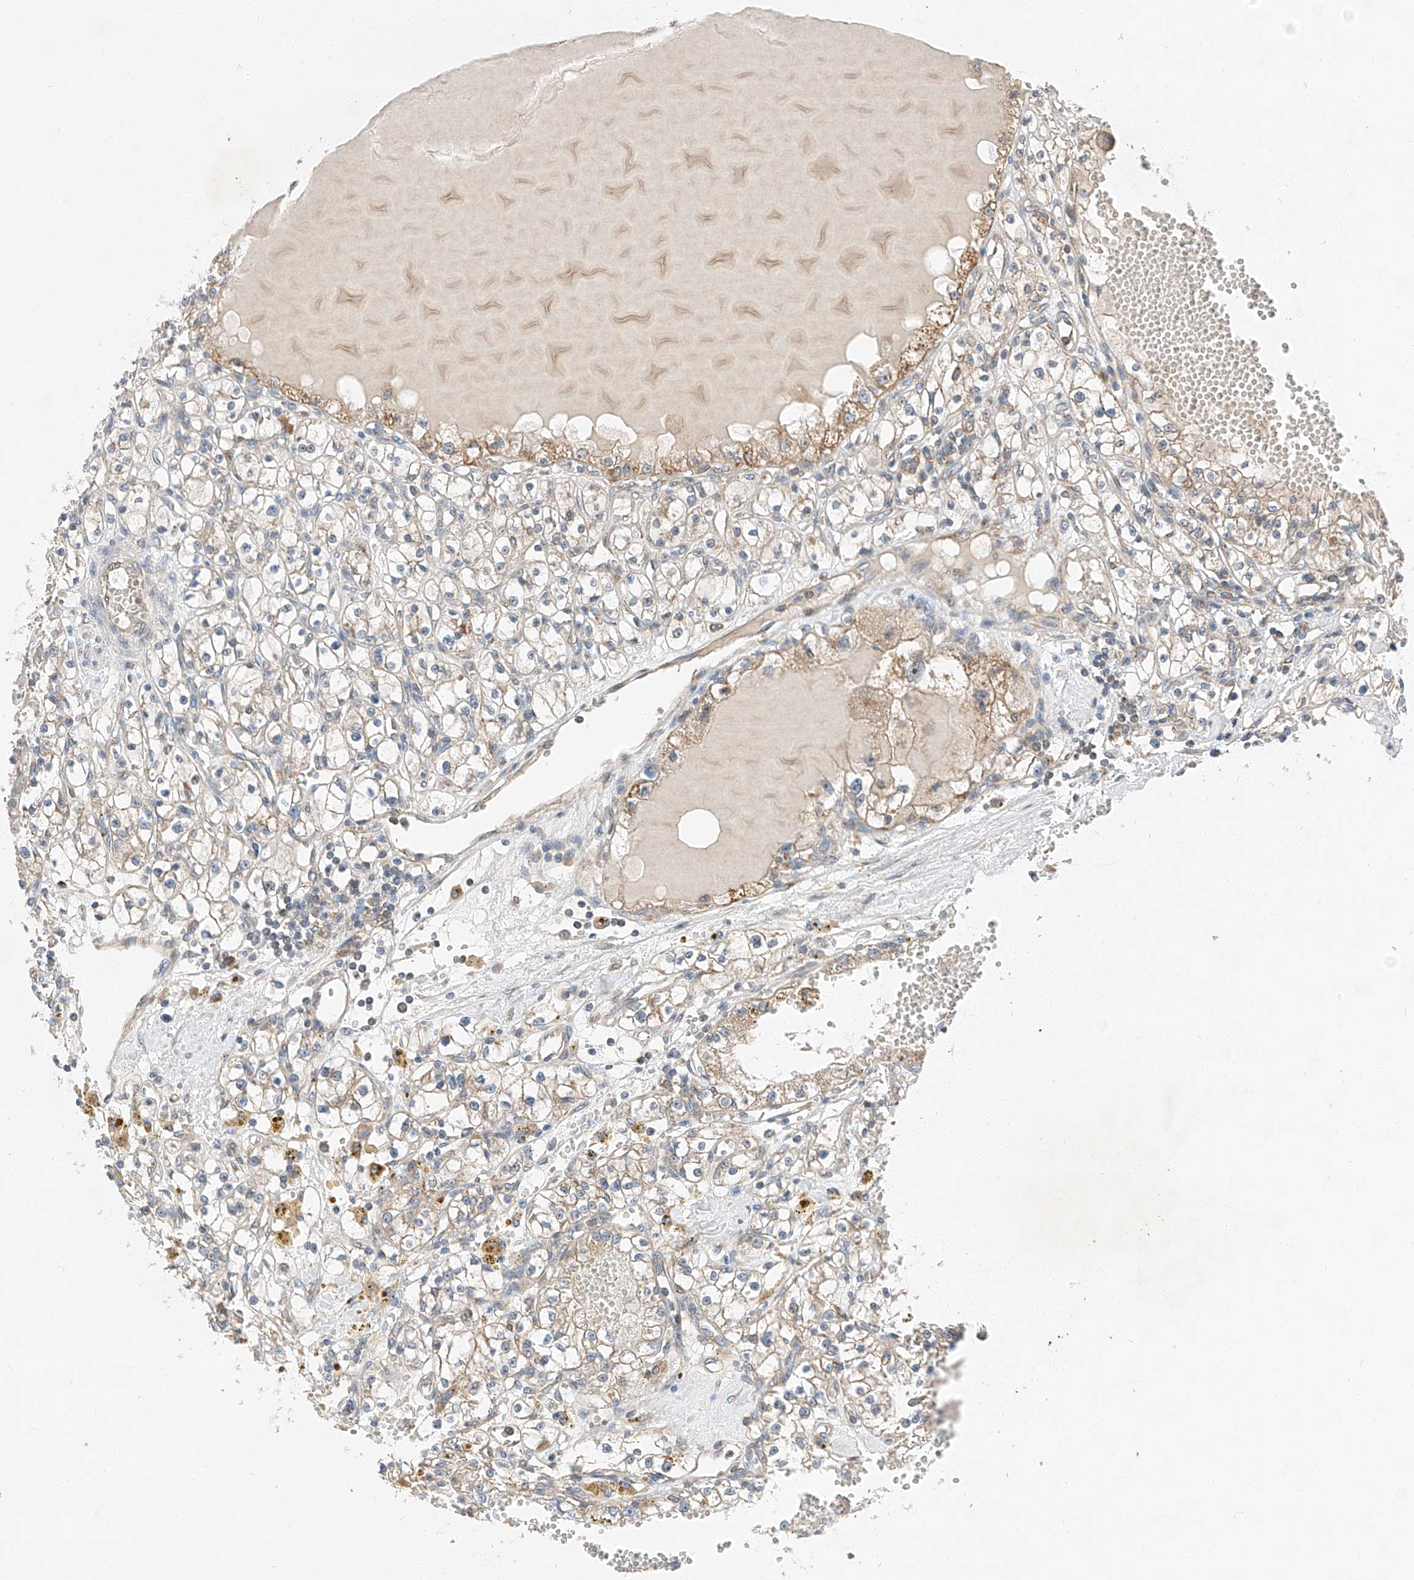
{"staining": {"intensity": "moderate", "quantity": "<25%", "location": "cytoplasmic/membranous"}, "tissue": "renal cancer", "cell_type": "Tumor cells", "image_type": "cancer", "snomed": [{"axis": "morphology", "description": "Adenocarcinoma, NOS"}, {"axis": "topography", "description": "Kidney"}], "caption": "A brown stain highlights moderate cytoplasmic/membranous staining of a protein in adenocarcinoma (renal) tumor cells.", "gene": "ZC3H15", "patient": {"sex": "male", "age": 56}}